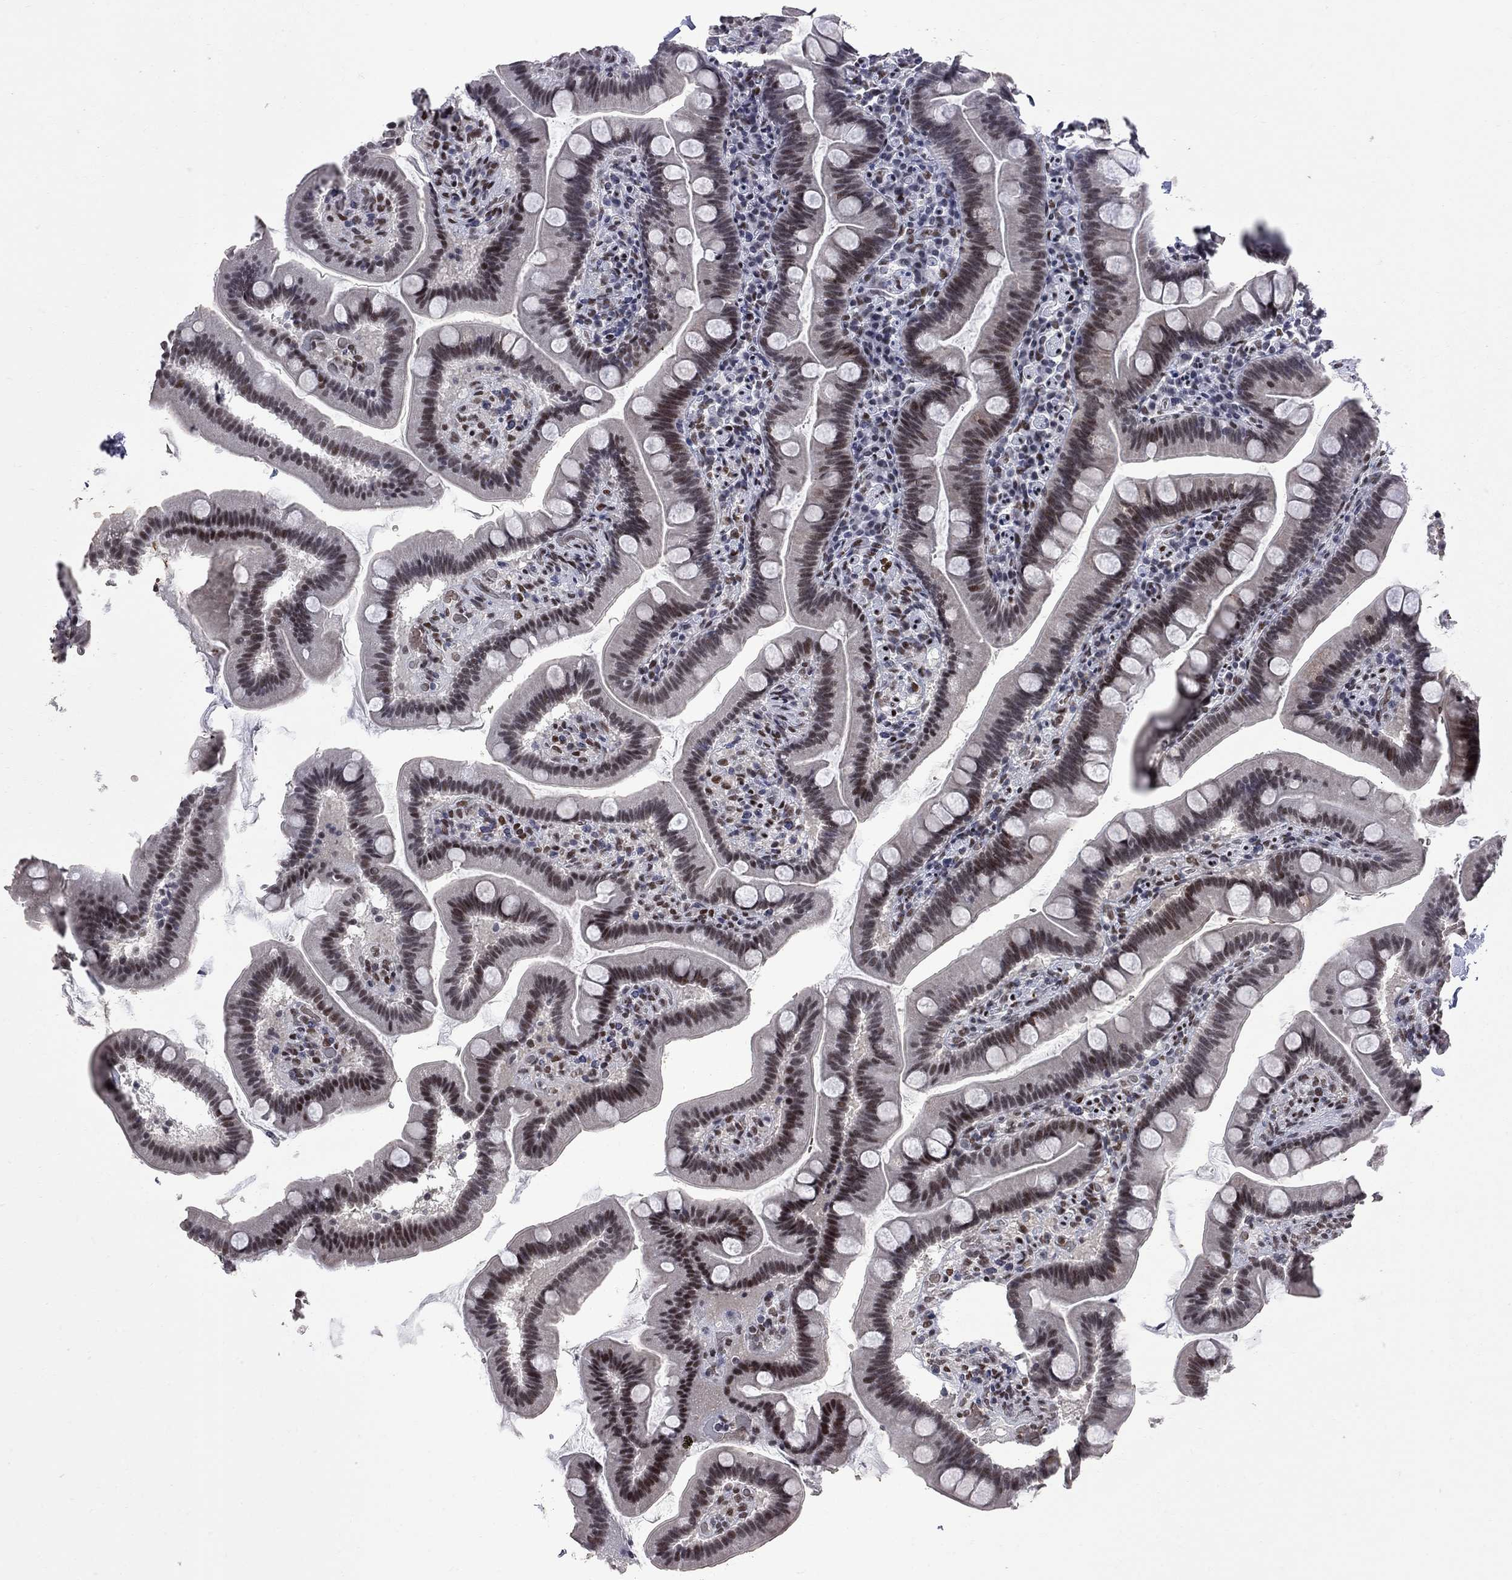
{"staining": {"intensity": "weak", "quantity": "25%-75%", "location": "nuclear"}, "tissue": "duodenum", "cell_type": "Glandular cells", "image_type": "normal", "snomed": [{"axis": "morphology", "description": "Normal tissue, NOS"}, {"axis": "topography", "description": "Duodenum"}], "caption": "IHC photomicrograph of normal duodenum: human duodenum stained using immunohistochemistry shows low levels of weak protein expression localized specifically in the nuclear of glandular cells, appearing as a nuclear brown color.", "gene": "ZBTB47", "patient": {"sex": "male", "age": 59}}